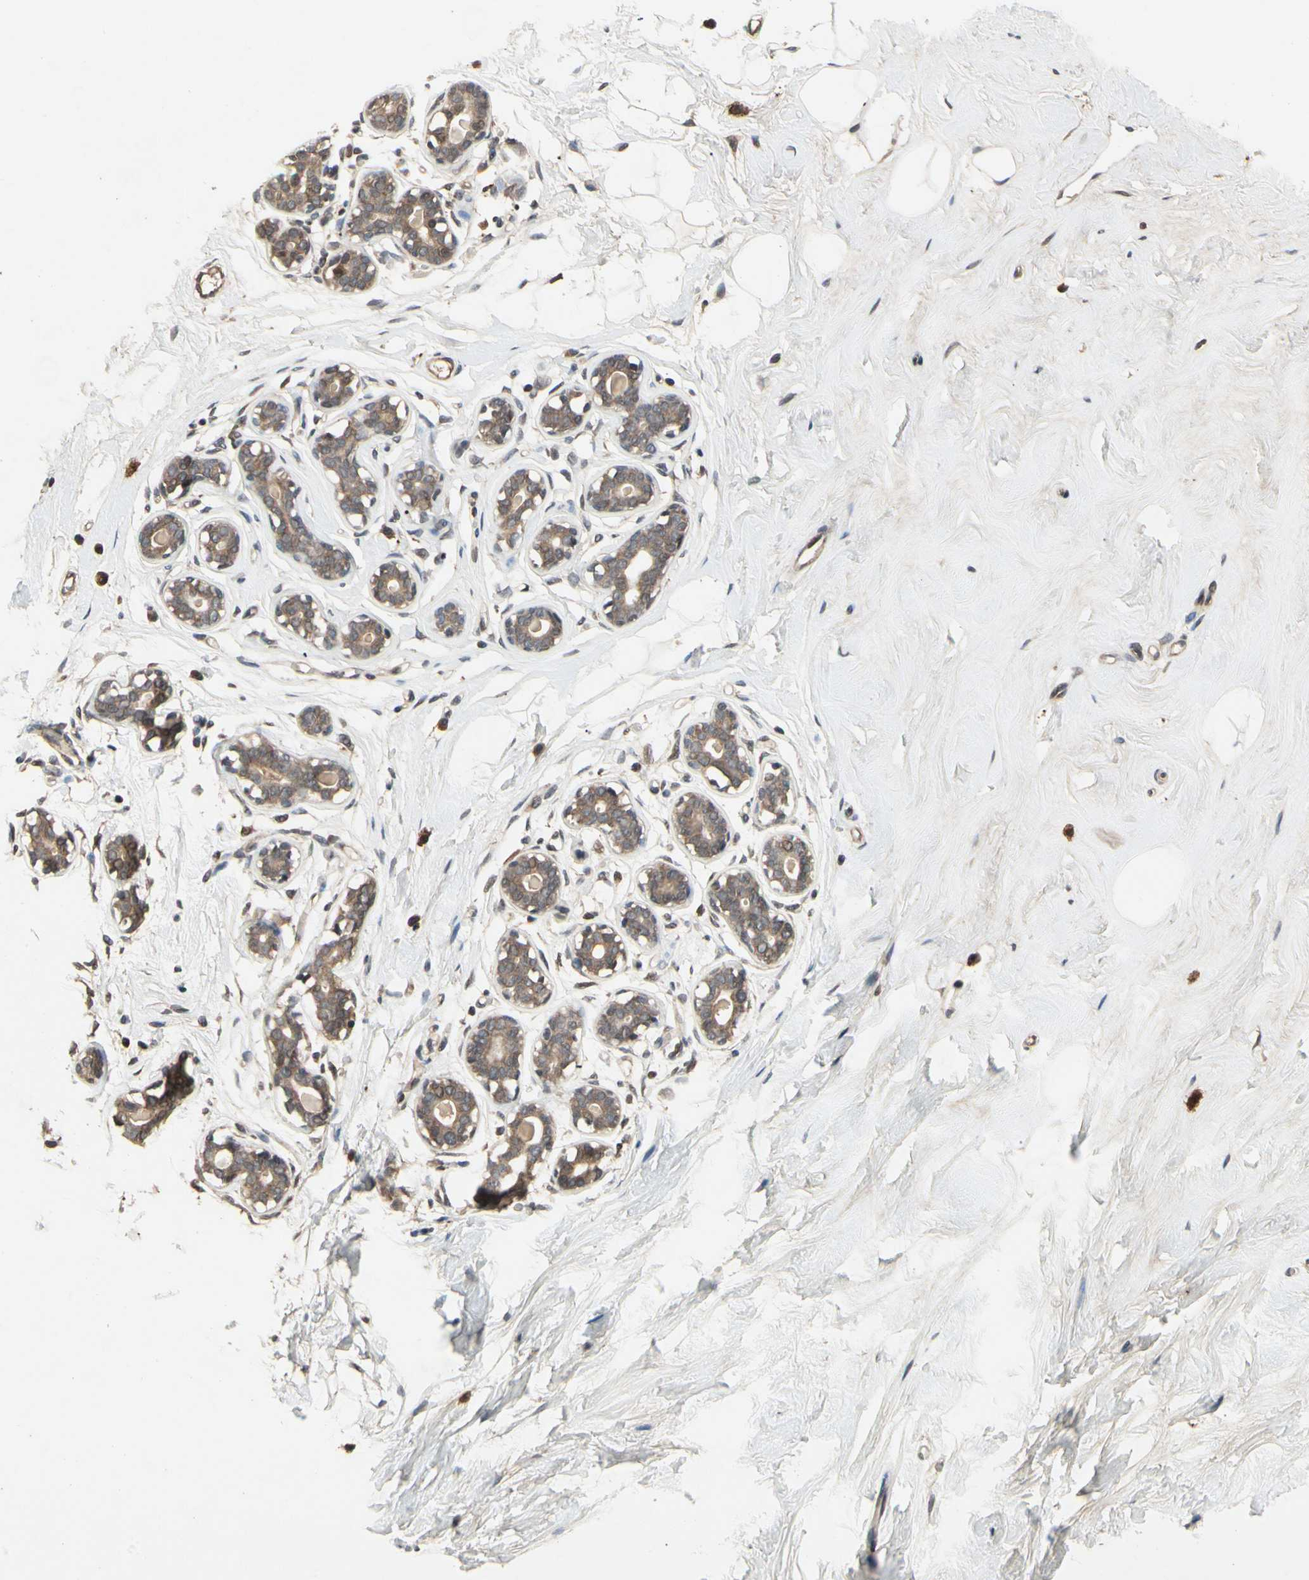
{"staining": {"intensity": "negative", "quantity": "none", "location": "none"}, "tissue": "breast", "cell_type": "Adipocytes", "image_type": "normal", "snomed": [{"axis": "morphology", "description": "Normal tissue, NOS"}, {"axis": "topography", "description": "Breast"}], "caption": "The IHC photomicrograph has no significant positivity in adipocytes of breast.", "gene": "DPY19L3", "patient": {"sex": "female", "age": 23}}